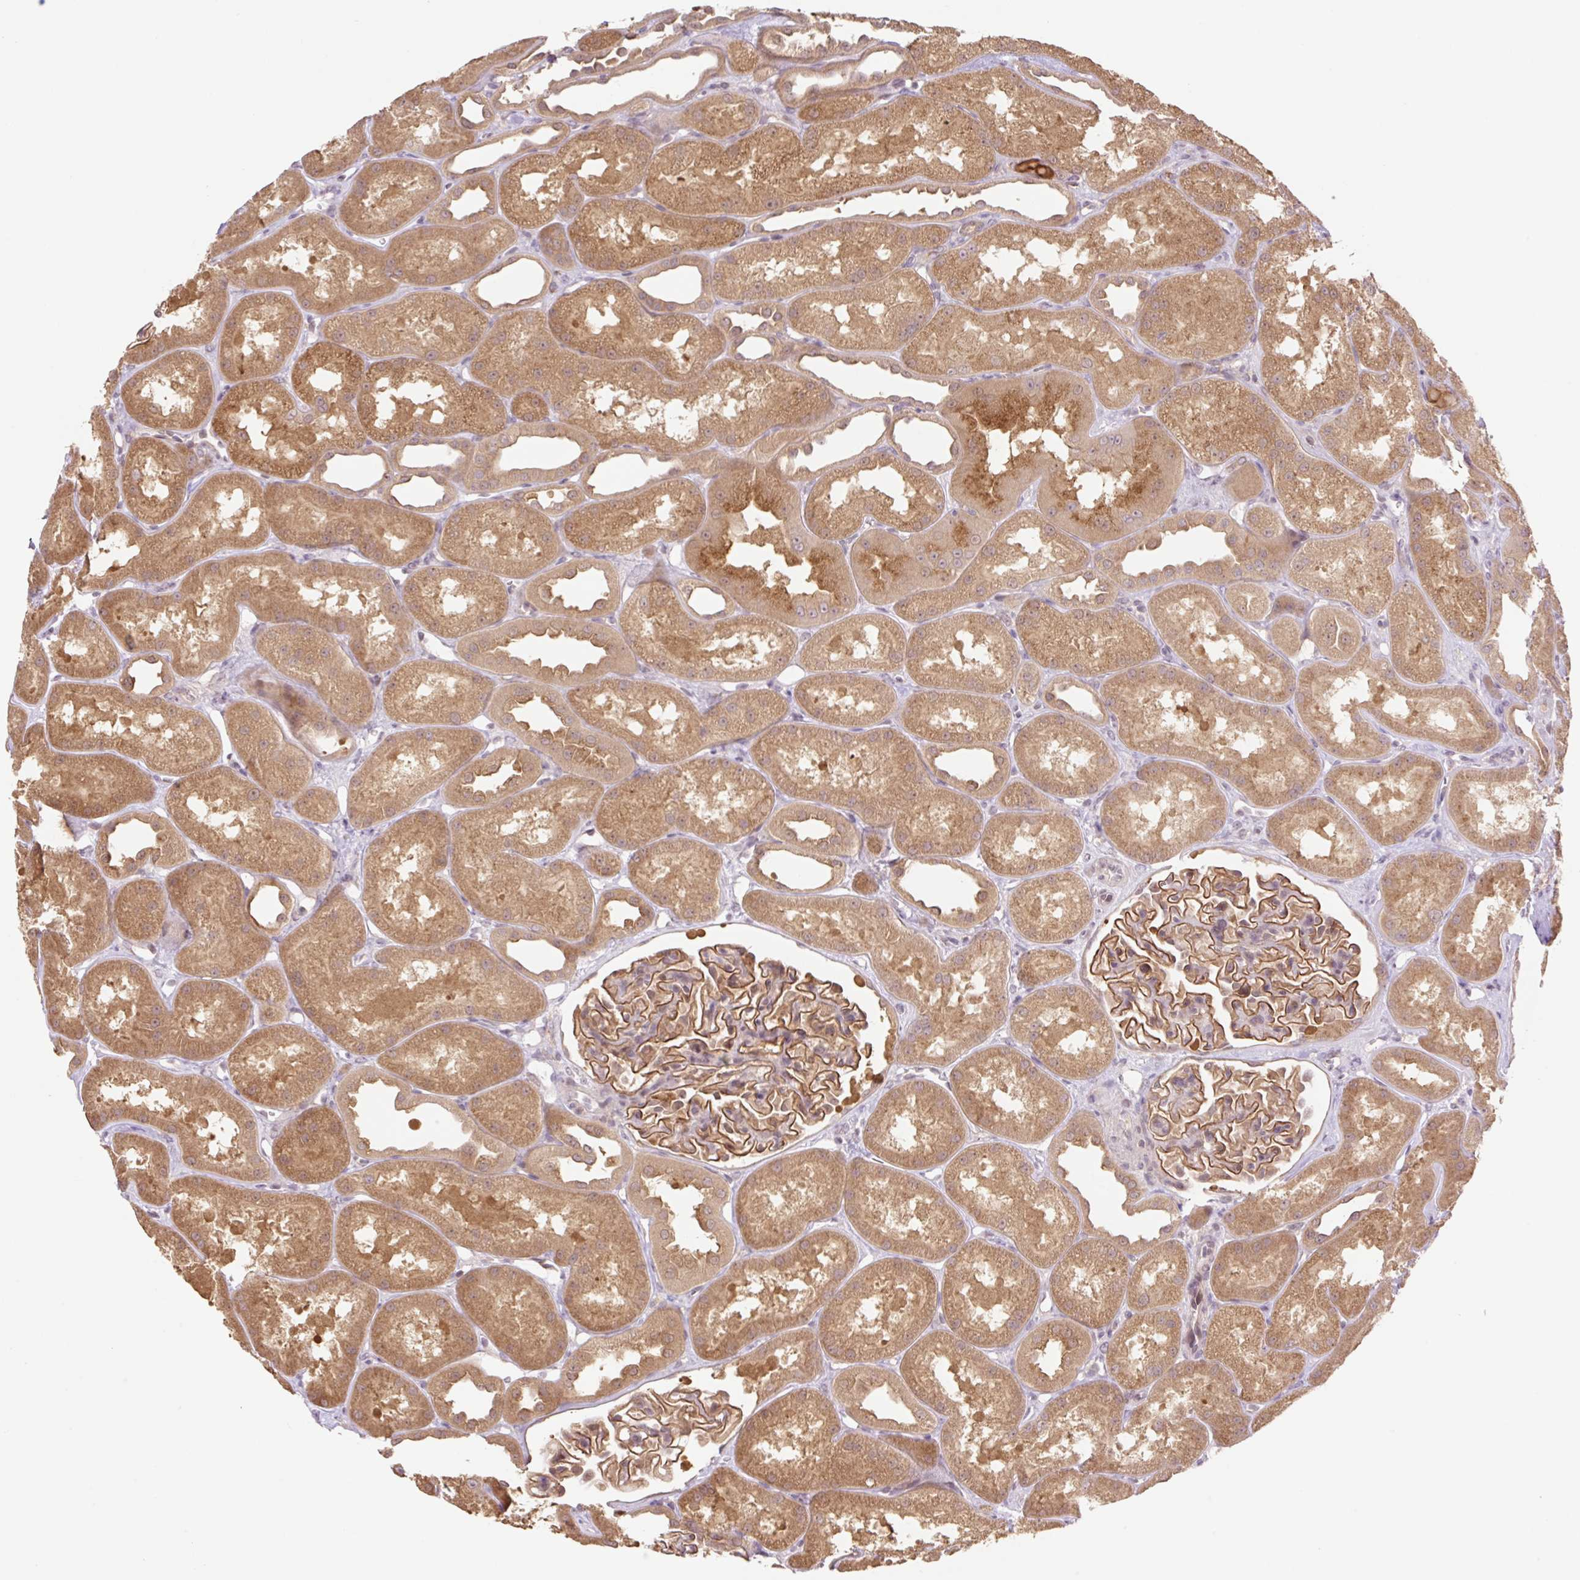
{"staining": {"intensity": "moderate", "quantity": ">75%", "location": "cytoplasmic/membranous,nuclear"}, "tissue": "kidney", "cell_type": "Cells in glomeruli", "image_type": "normal", "snomed": [{"axis": "morphology", "description": "Normal tissue, NOS"}, {"axis": "topography", "description": "Kidney"}], "caption": "Immunohistochemical staining of unremarkable kidney reveals medium levels of moderate cytoplasmic/membranous,nuclear positivity in about >75% of cells in glomeruli.", "gene": "VPS25", "patient": {"sex": "male", "age": 61}}